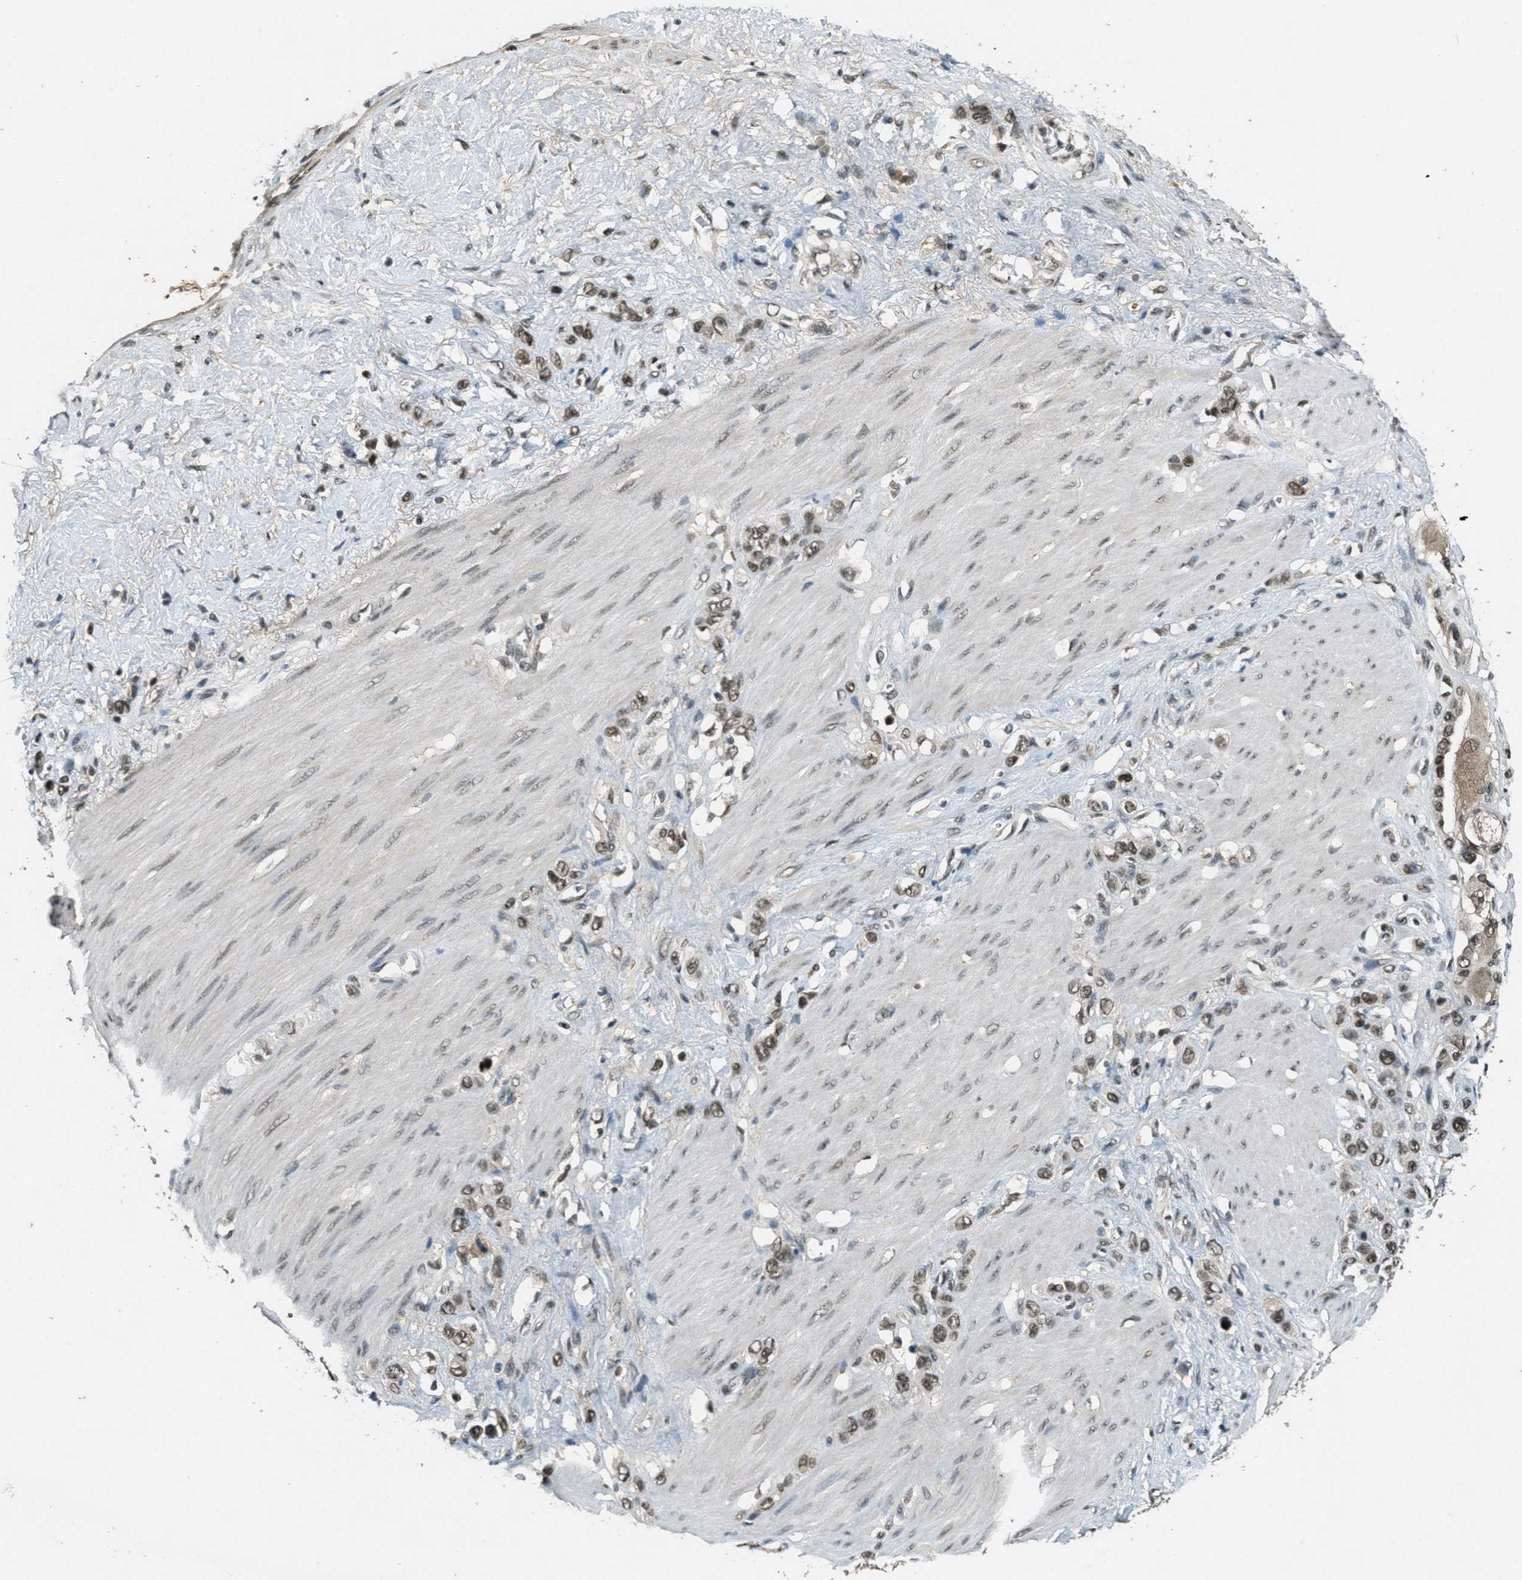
{"staining": {"intensity": "moderate", "quantity": ">75%", "location": "nuclear"}, "tissue": "stomach cancer", "cell_type": "Tumor cells", "image_type": "cancer", "snomed": [{"axis": "morphology", "description": "Adenocarcinoma, NOS"}, {"axis": "morphology", "description": "Adenocarcinoma, High grade"}, {"axis": "topography", "description": "Stomach, upper"}, {"axis": "topography", "description": "Stomach, lower"}], "caption": "There is medium levels of moderate nuclear positivity in tumor cells of stomach cancer, as demonstrated by immunohistochemical staining (brown color).", "gene": "ZNF148", "patient": {"sex": "female", "age": 65}}